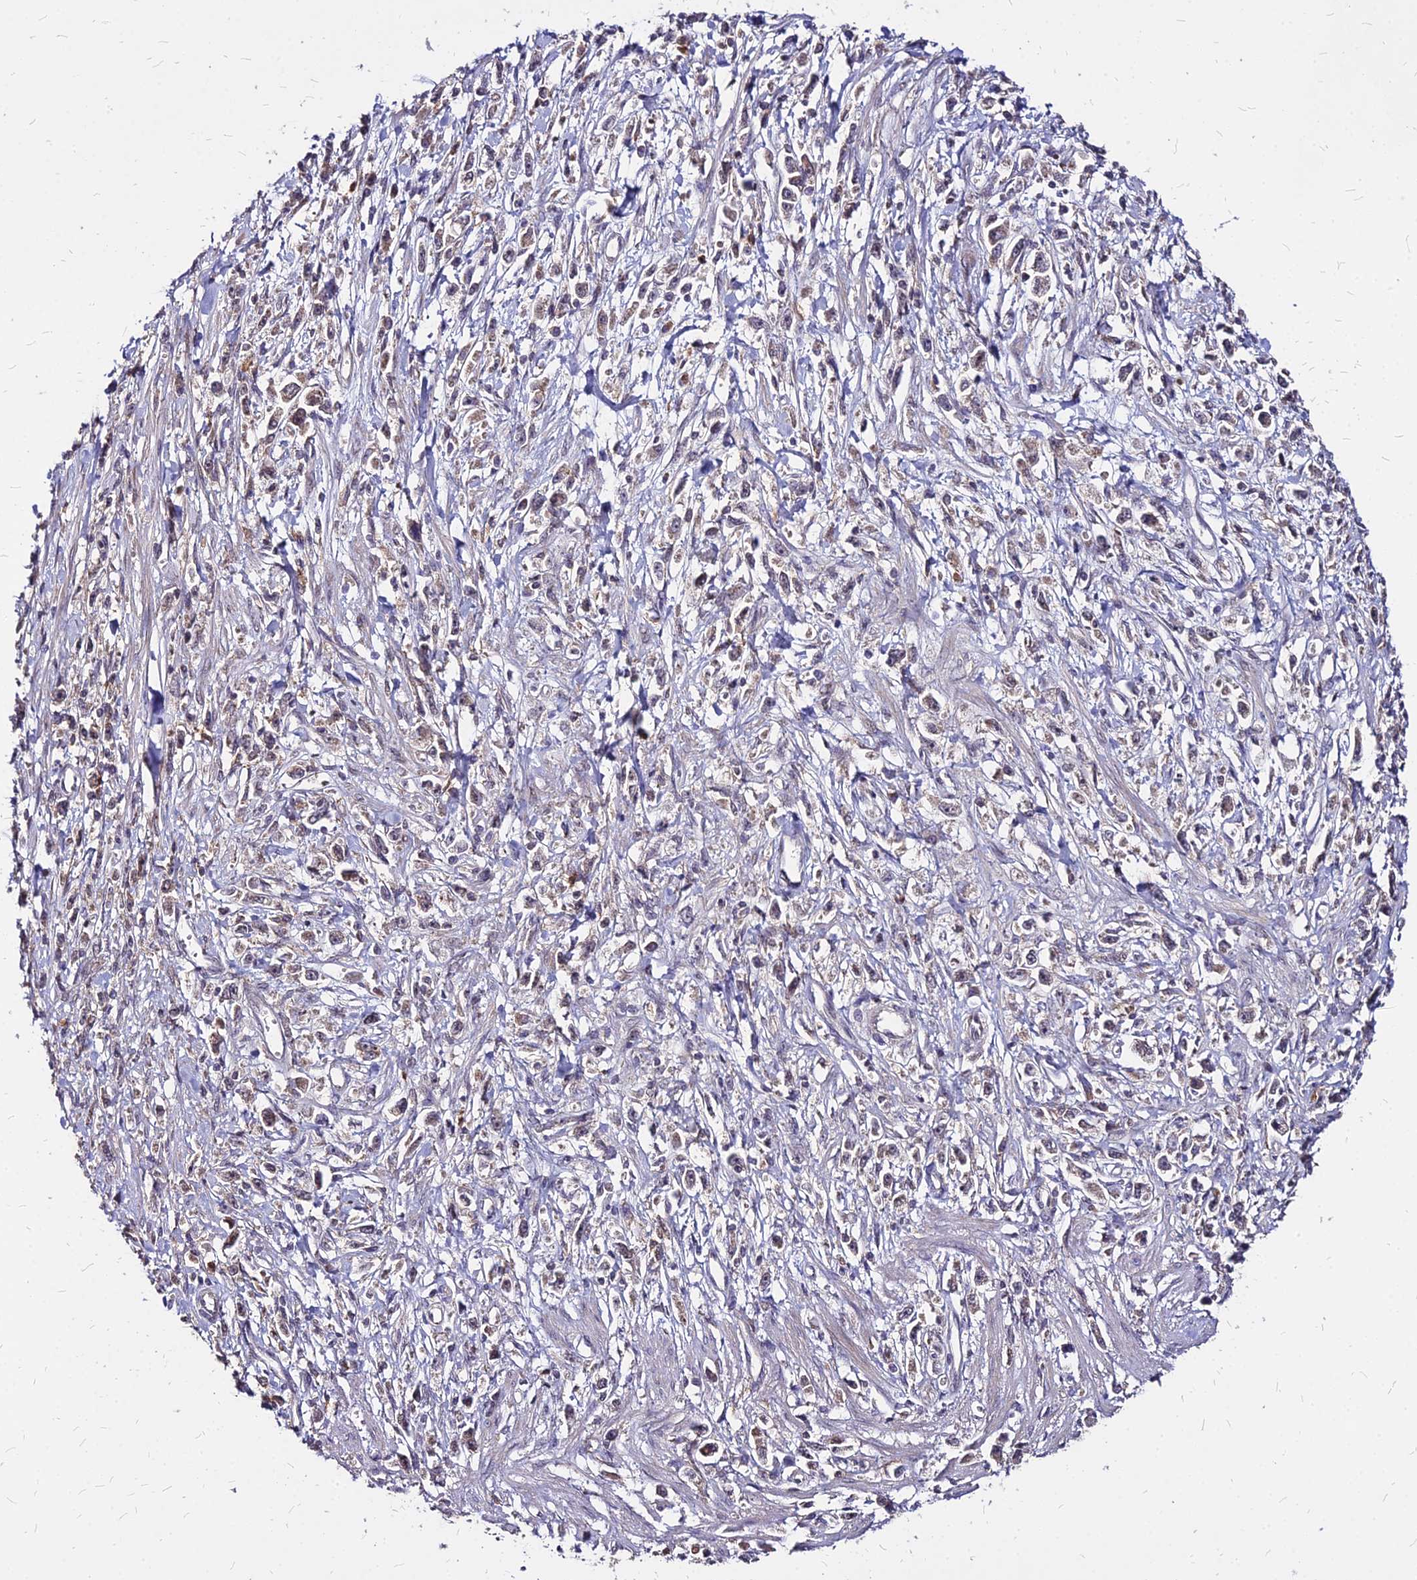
{"staining": {"intensity": "weak", "quantity": "25%-75%", "location": "cytoplasmic/membranous,nuclear"}, "tissue": "stomach cancer", "cell_type": "Tumor cells", "image_type": "cancer", "snomed": [{"axis": "morphology", "description": "Adenocarcinoma, NOS"}, {"axis": "topography", "description": "Stomach"}], "caption": "Protein expression analysis of human adenocarcinoma (stomach) reveals weak cytoplasmic/membranous and nuclear staining in approximately 25%-75% of tumor cells.", "gene": "APBA3", "patient": {"sex": "female", "age": 59}}